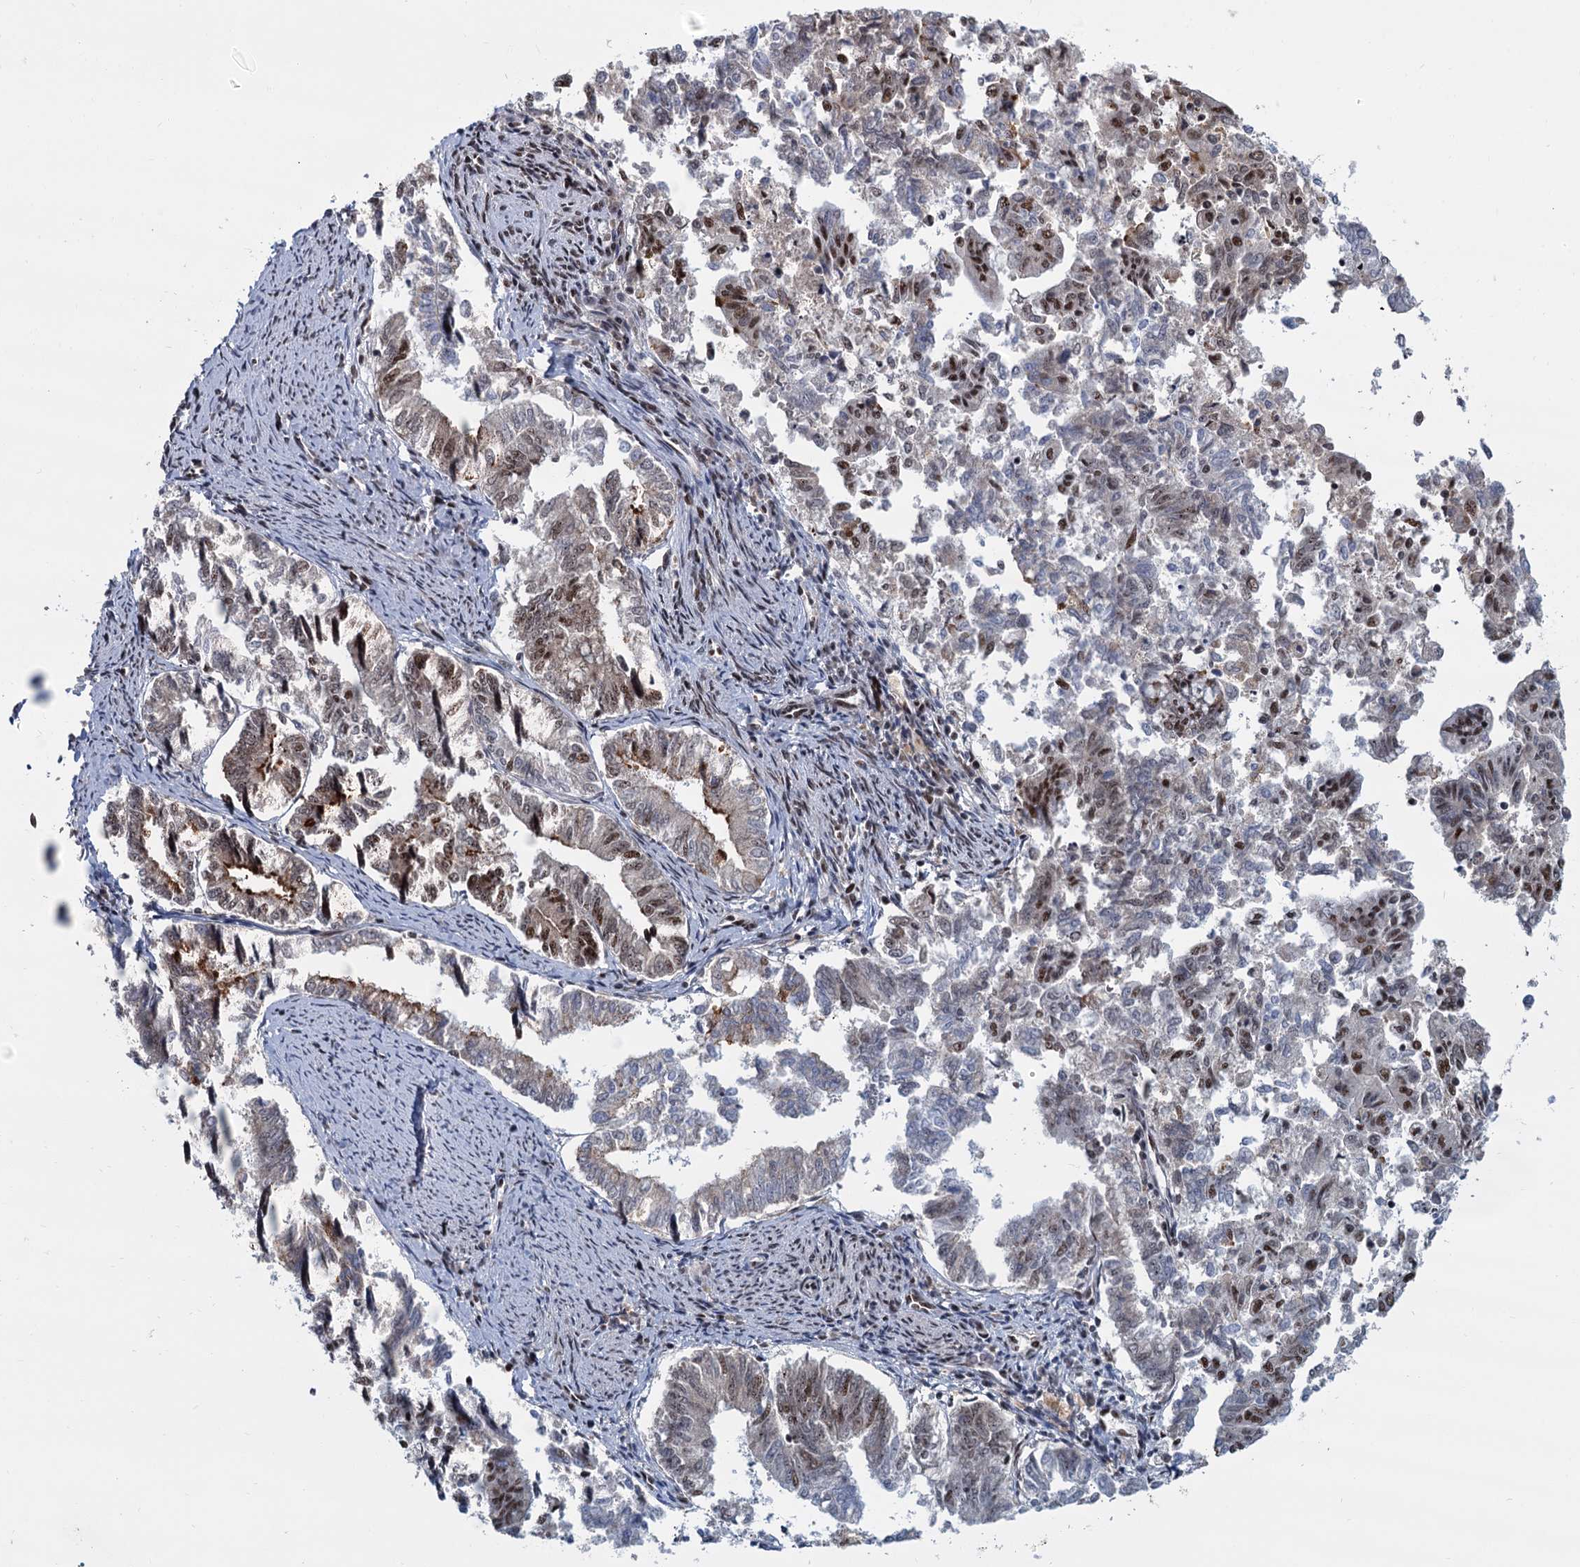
{"staining": {"intensity": "moderate", "quantity": "25%-75%", "location": "nuclear"}, "tissue": "endometrial cancer", "cell_type": "Tumor cells", "image_type": "cancer", "snomed": [{"axis": "morphology", "description": "Adenocarcinoma, NOS"}, {"axis": "topography", "description": "Endometrium"}], "caption": "Approximately 25%-75% of tumor cells in endometrial cancer exhibit moderate nuclear protein expression as visualized by brown immunohistochemical staining.", "gene": "WBP4", "patient": {"sex": "female", "age": 79}}